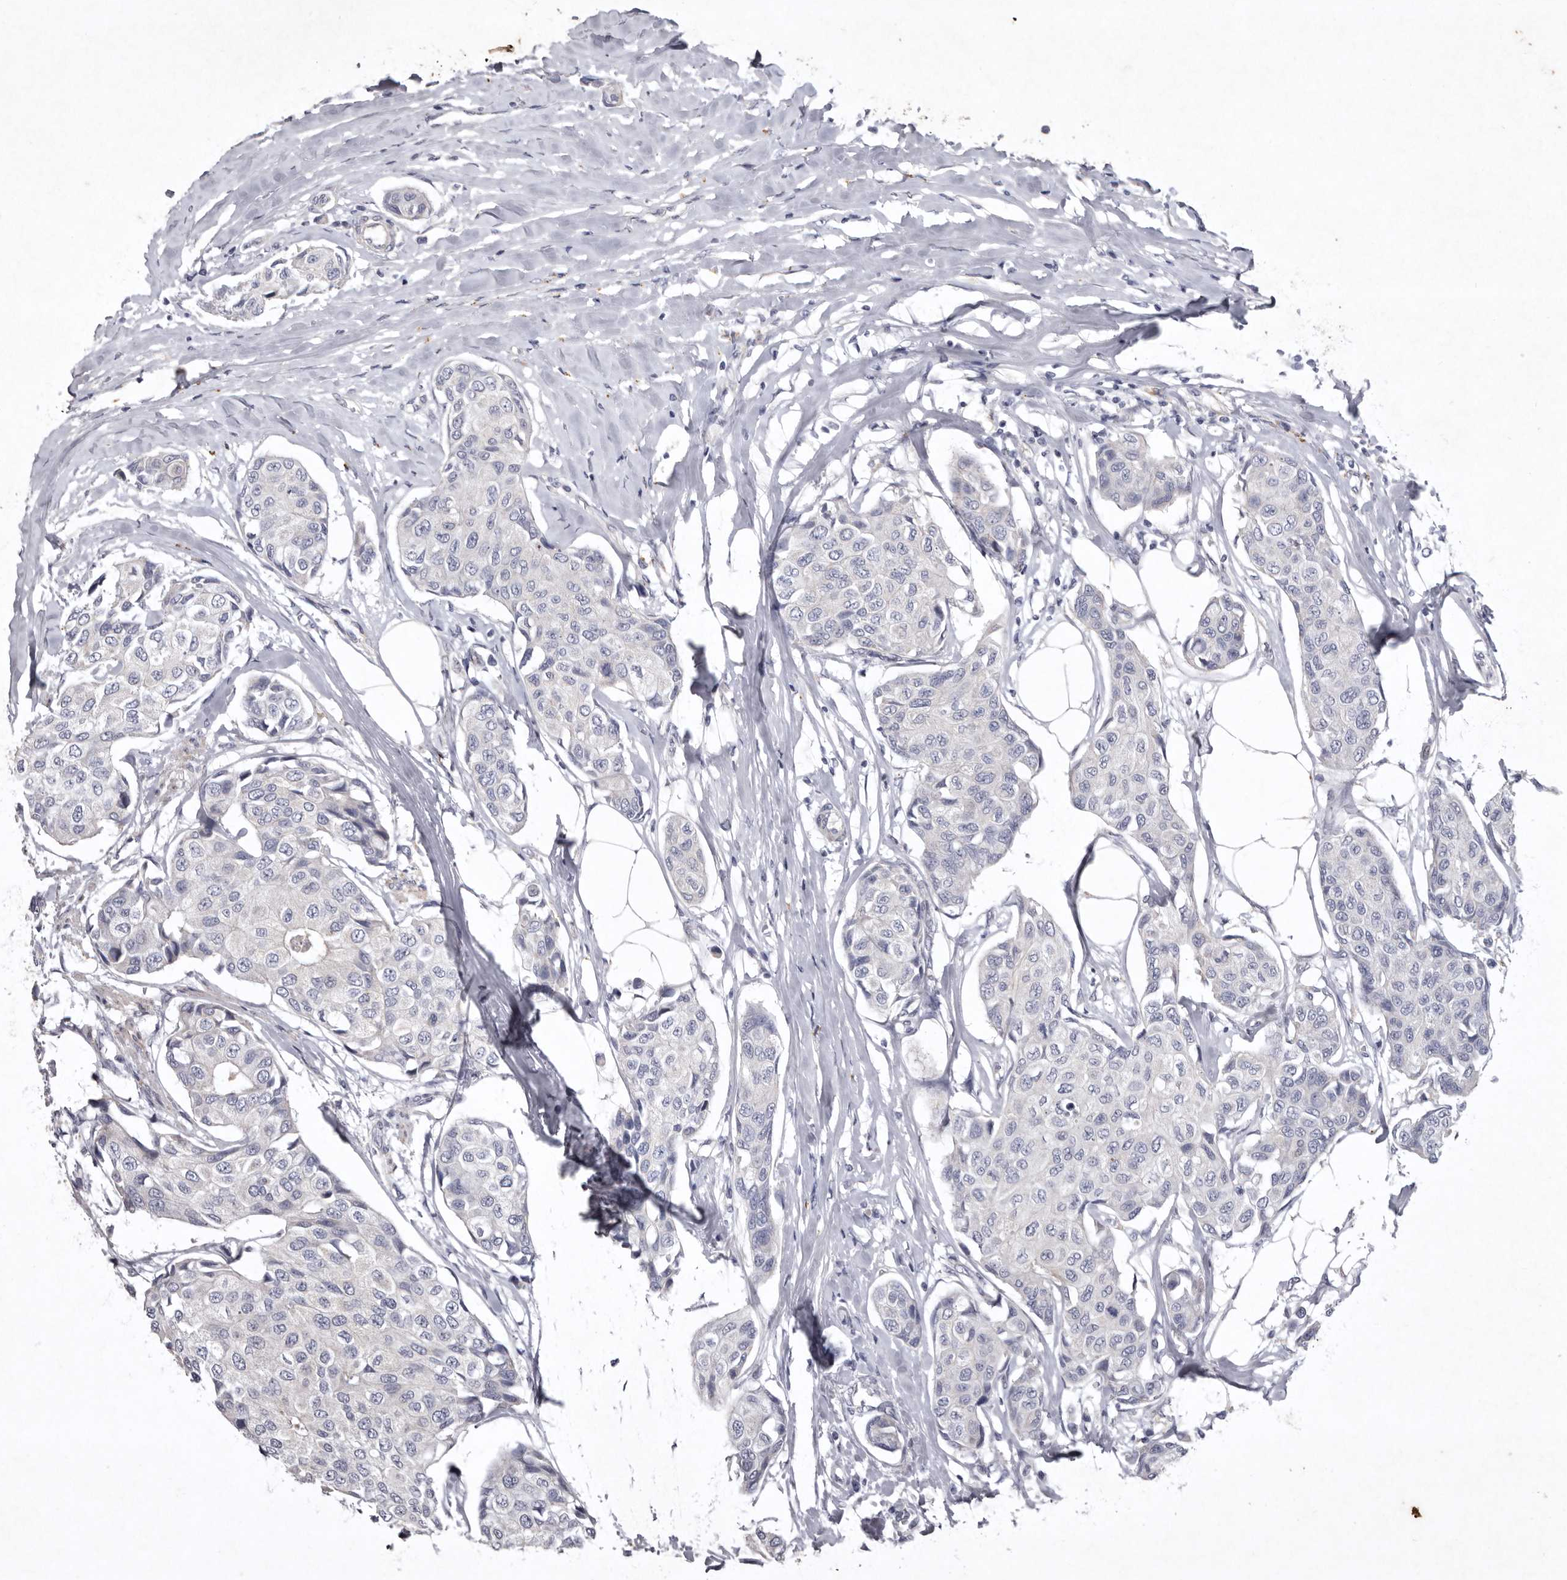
{"staining": {"intensity": "negative", "quantity": "none", "location": "none"}, "tissue": "breast cancer", "cell_type": "Tumor cells", "image_type": "cancer", "snomed": [{"axis": "morphology", "description": "Duct carcinoma"}, {"axis": "topography", "description": "Breast"}], "caption": "This is an immunohistochemistry (IHC) micrograph of human breast intraductal carcinoma. There is no expression in tumor cells.", "gene": "NKAIN4", "patient": {"sex": "female", "age": 80}}